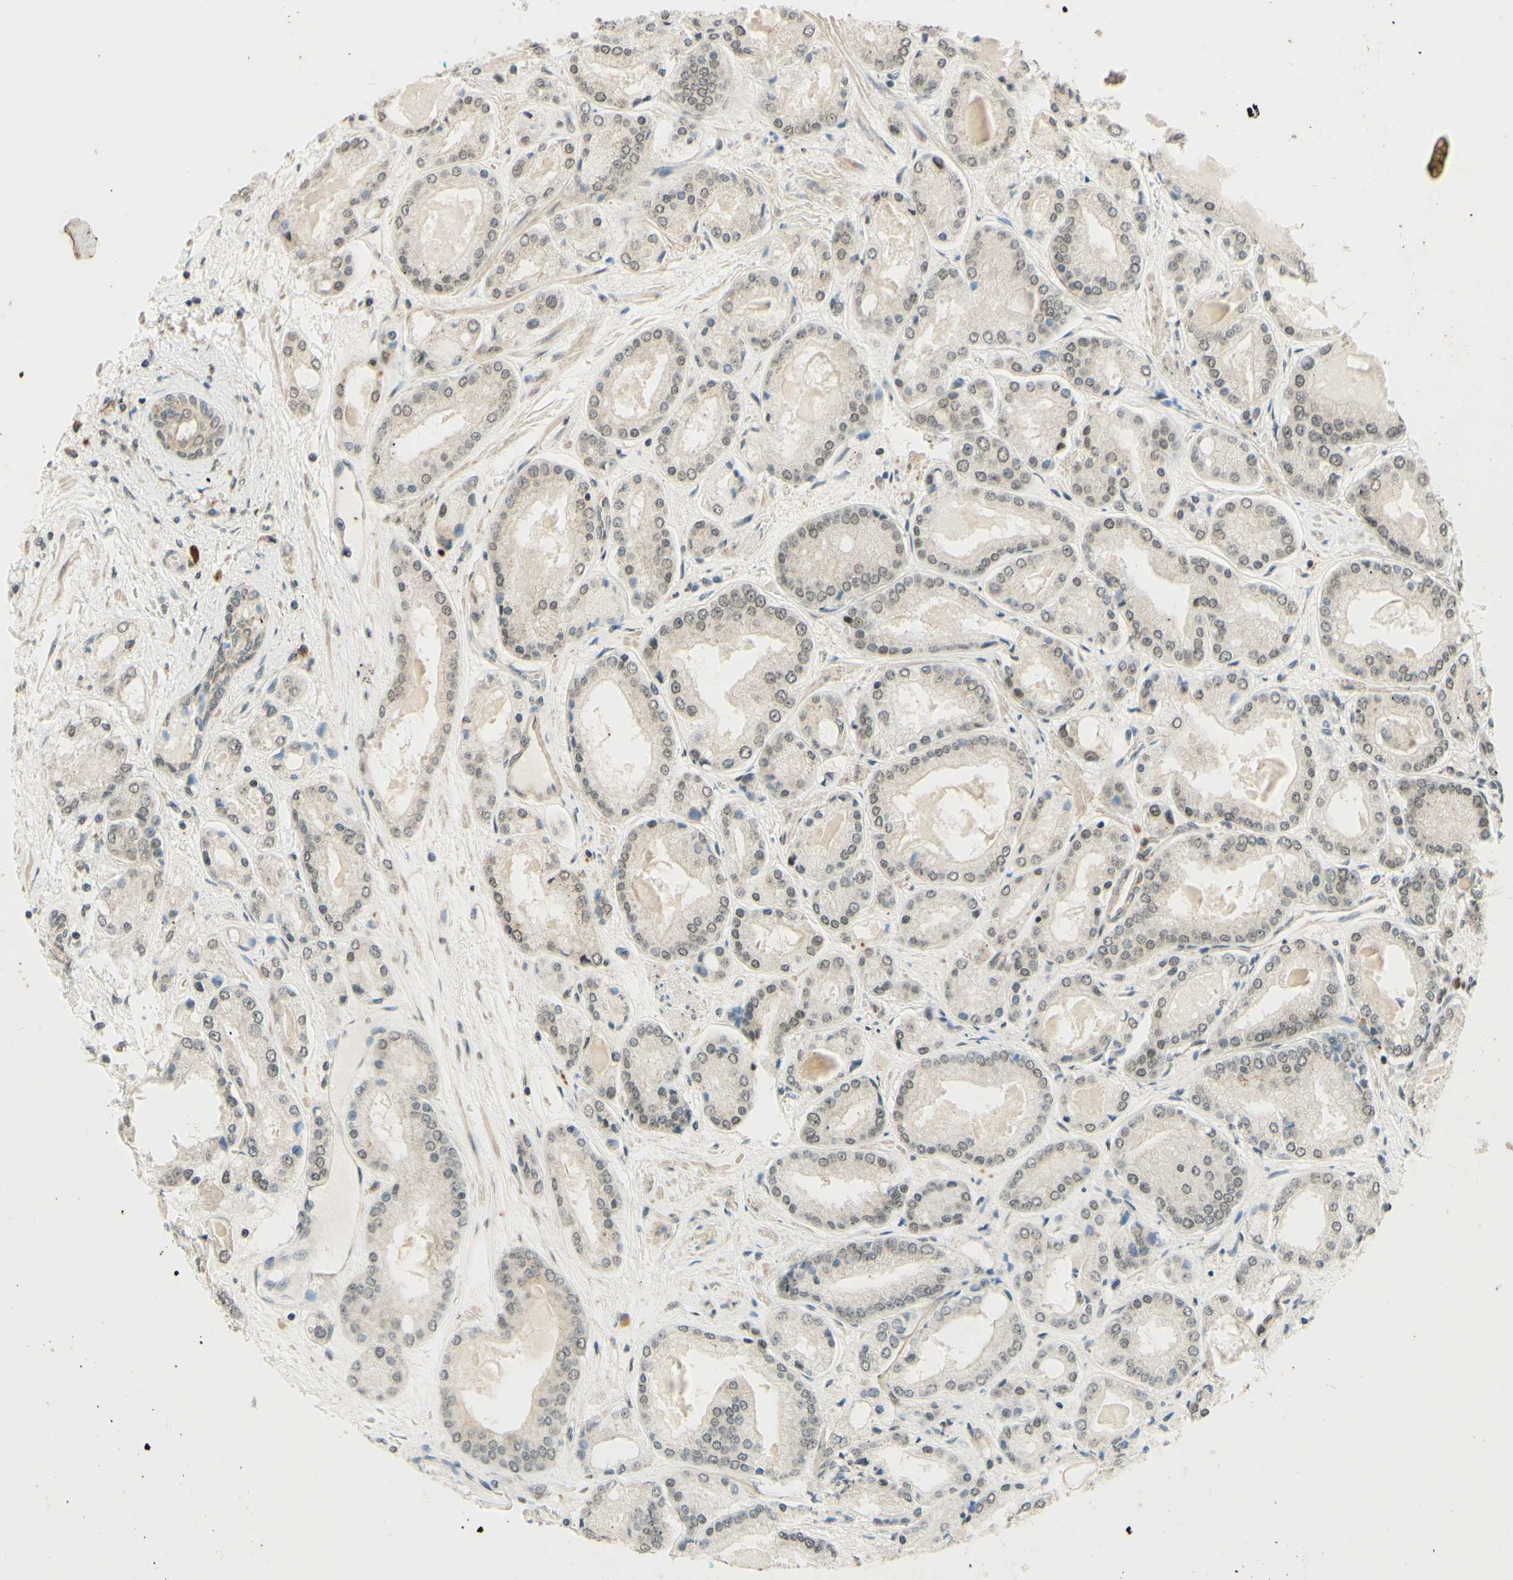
{"staining": {"intensity": "weak", "quantity": "<25%", "location": "nuclear"}, "tissue": "prostate cancer", "cell_type": "Tumor cells", "image_type": "cancer", "snomed": [{"axis": "morphology", "description": "Adenocarcinoma, High grade"}, {"axis": "topography", "description": "Prostate"}], "caption": "Tumor cells are negative for protein expression in human prostate adenocarcinoma (high-grade). The staining was performed using DAB to visualize the protein expression in brown, while the nuclei were stained in blue with hematoxylin (Magnification: 20x).", "gene": "SMARCB1", "patient": {"sex": "male", "age": 59}}